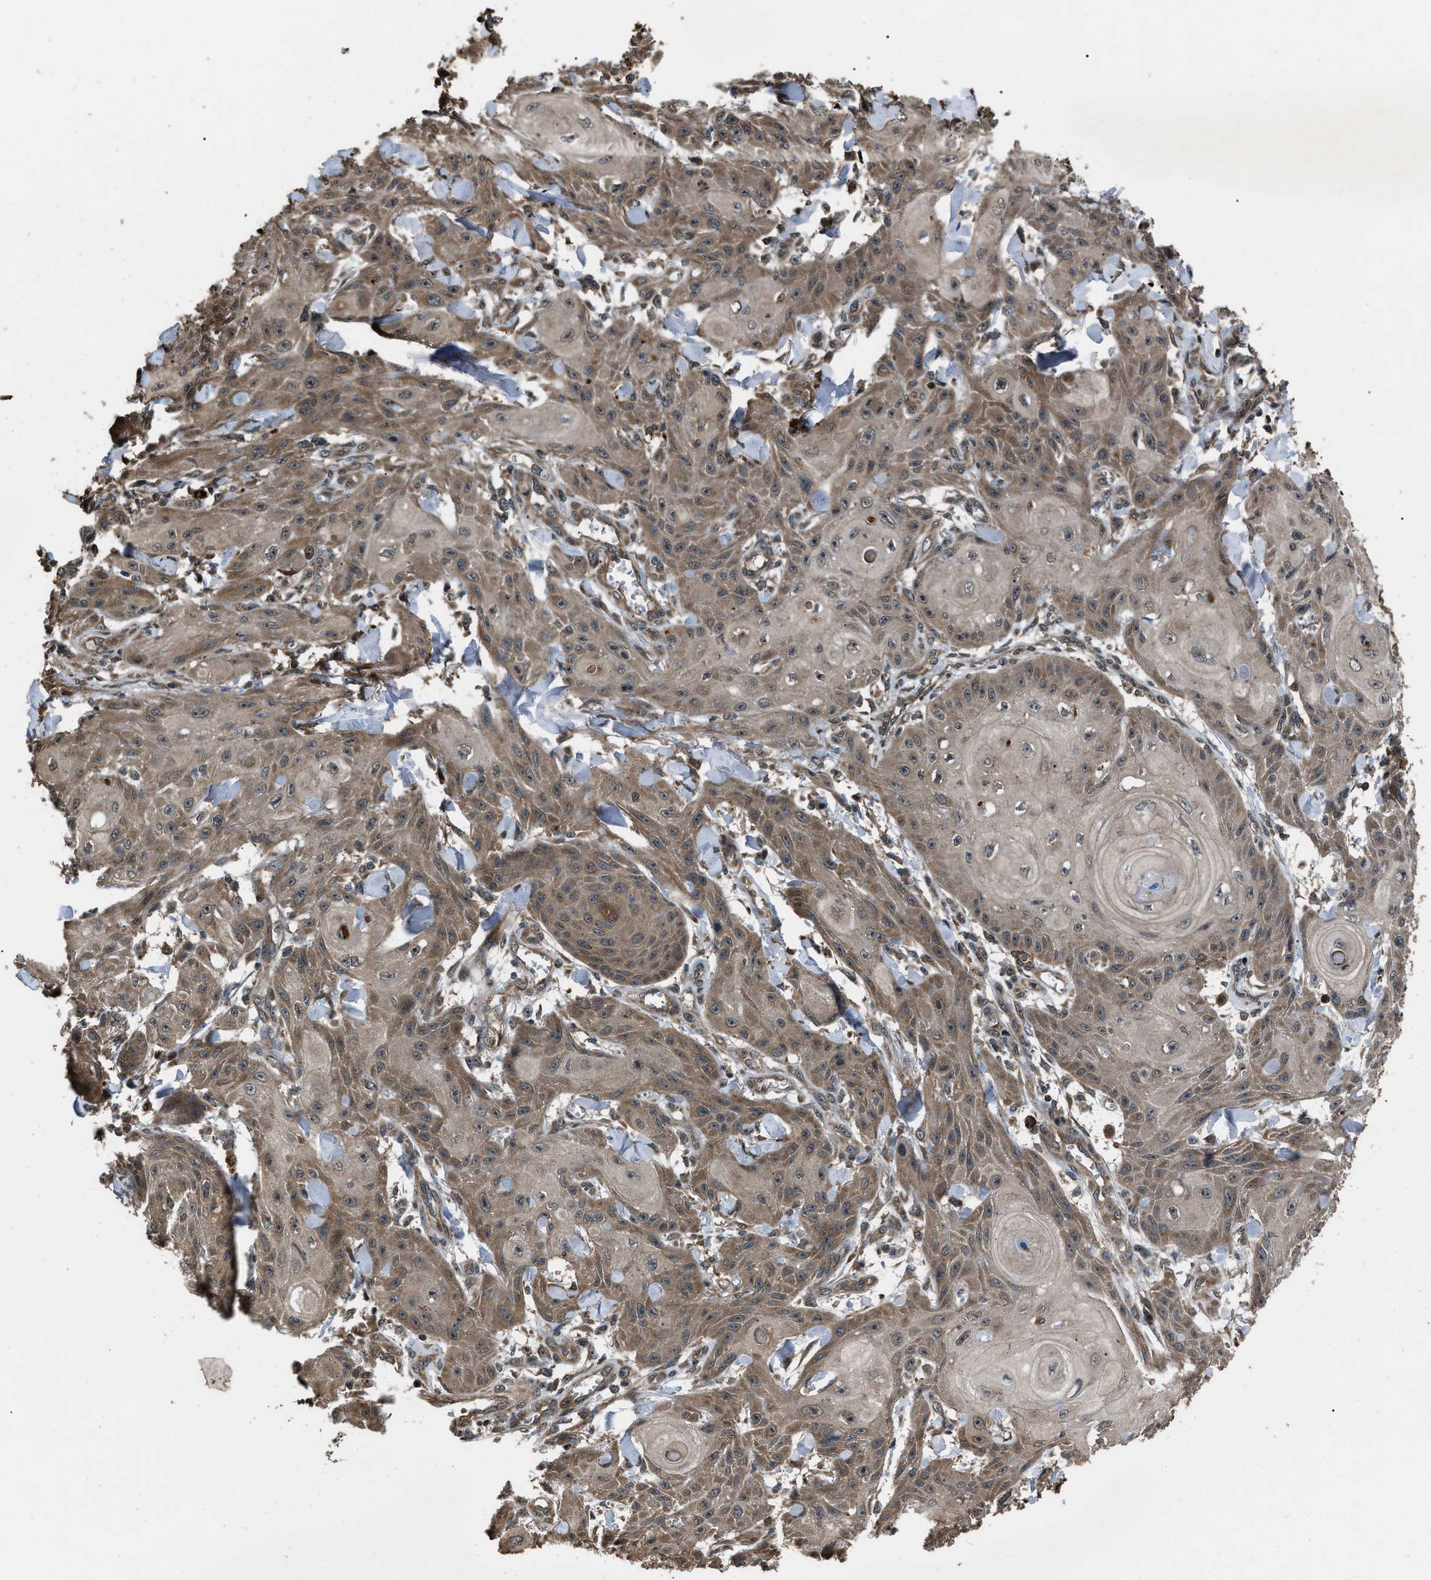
{"staining": {"intensity": "moderate", "quantity": ">75%", "location": "cytoplasmic/membranous"}, "tissue": "skin cancer", "cell_type": "Tumor cells", "image_type": "cancer", "snomed": [{"axis": "morphology", "description": "Squamous cell carcinoma, NOS"}, {"axis": "topography", "description": "Skin"}], "caption": "Protein positivity by immunohistochemistry (IHC) displays moderate cytoplasmic/membranous expression in approximately >75% of tumor cells in squamous cell carcinoma (skin).", "gene": "IRAK4", "patient": {"sex": "male", "age": 74}}